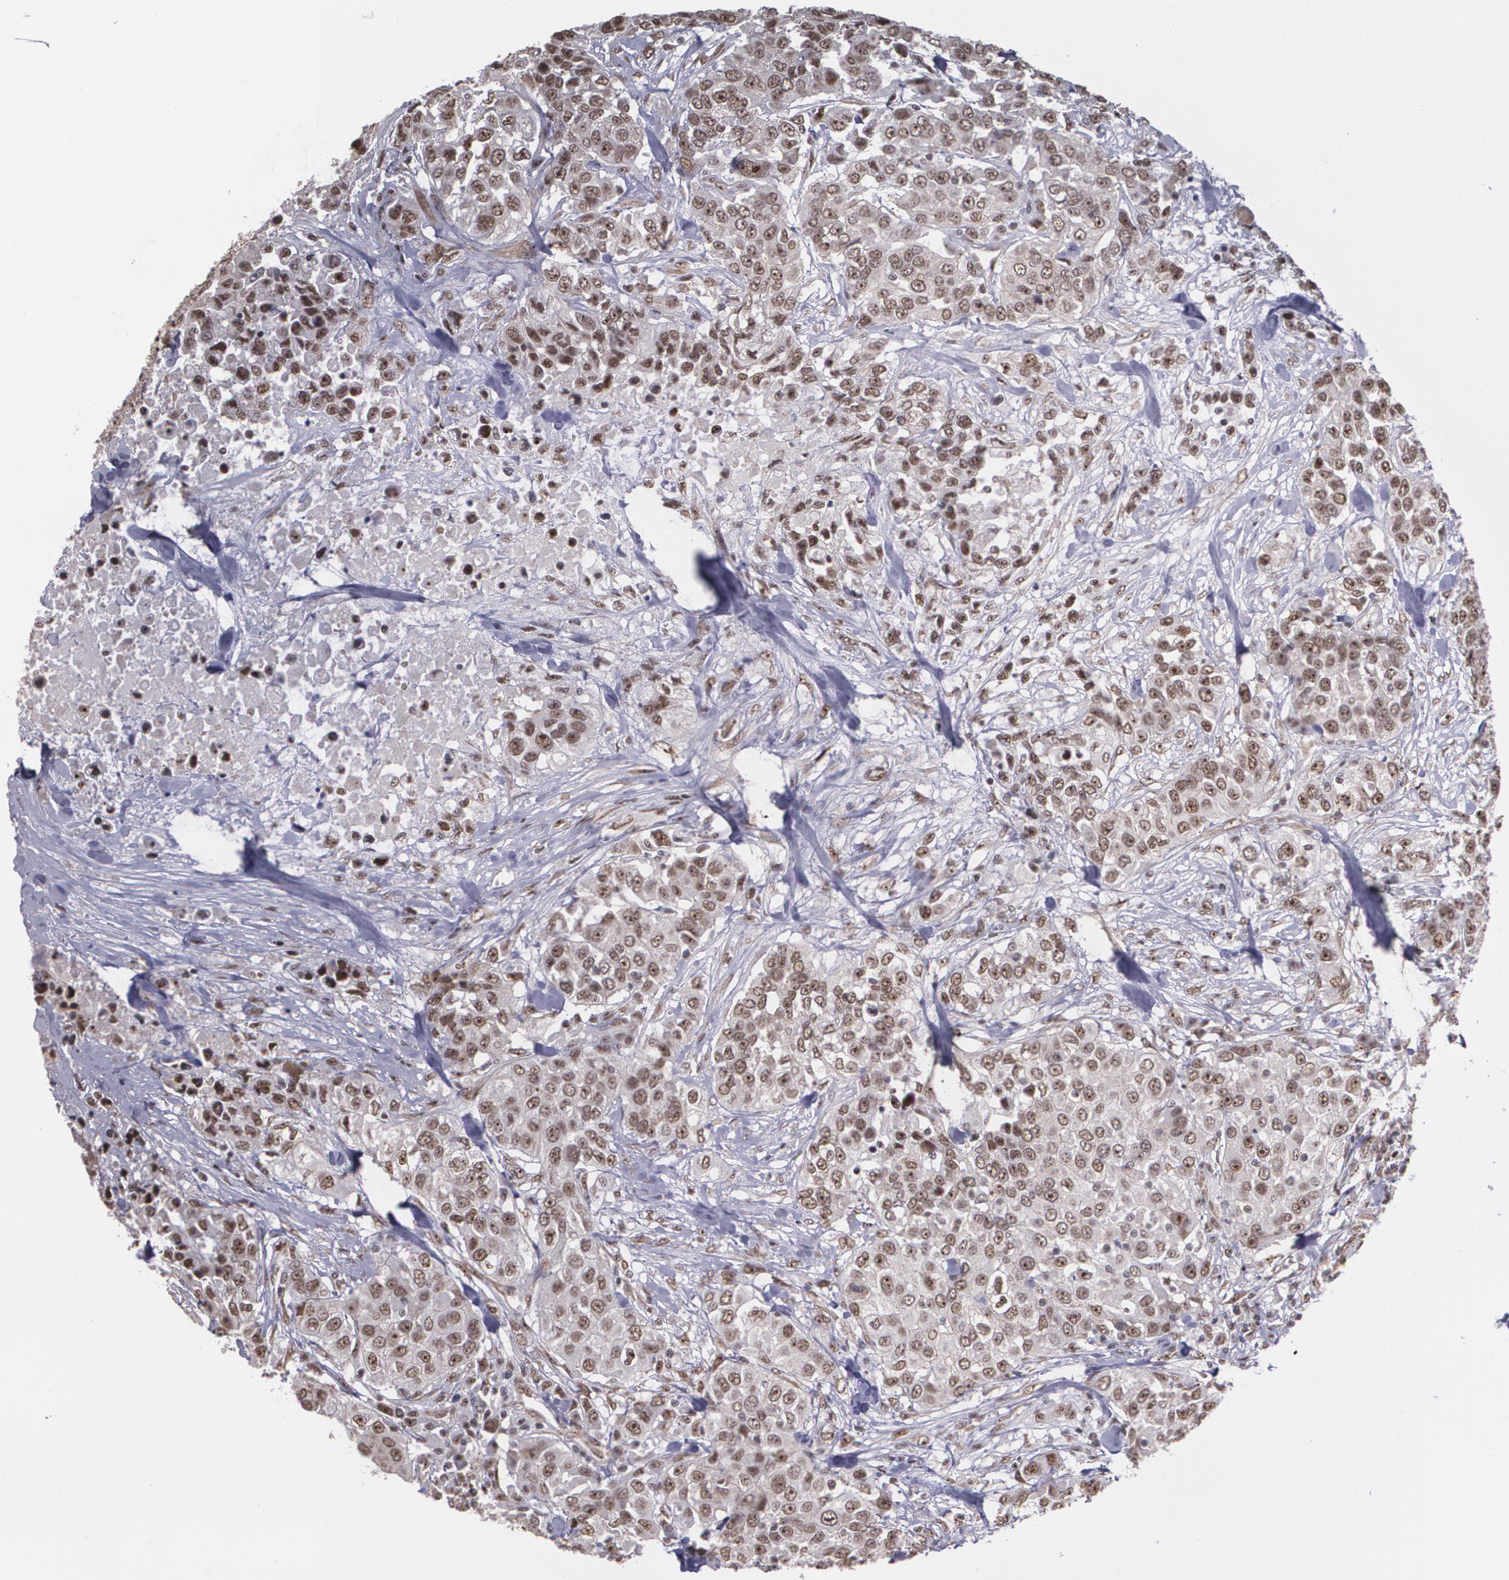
{"staining": {"intensity": "strong", "quantity": ">75%", "location": "cytoplasmic/membranous,nuclear"}, "tissue": "urothelial cancer", "cell_type": "Tumor cells", "image_type": "cancer", "snomed": [{"axis": "morphology", "description": "Urothelial carcinoma, High grade"}, {"axis": "topography", "description": "Urinary bladder"}], "caption": "Immunohistochemistry of urothelial carcinoma (high-grade) reveals high levels of strong cytoplasmic/membranous and nuclear expression in approximately >75% of tumor cells.", "gene": "C6orf15", "patient": {"sex": "female", "age": 80}}